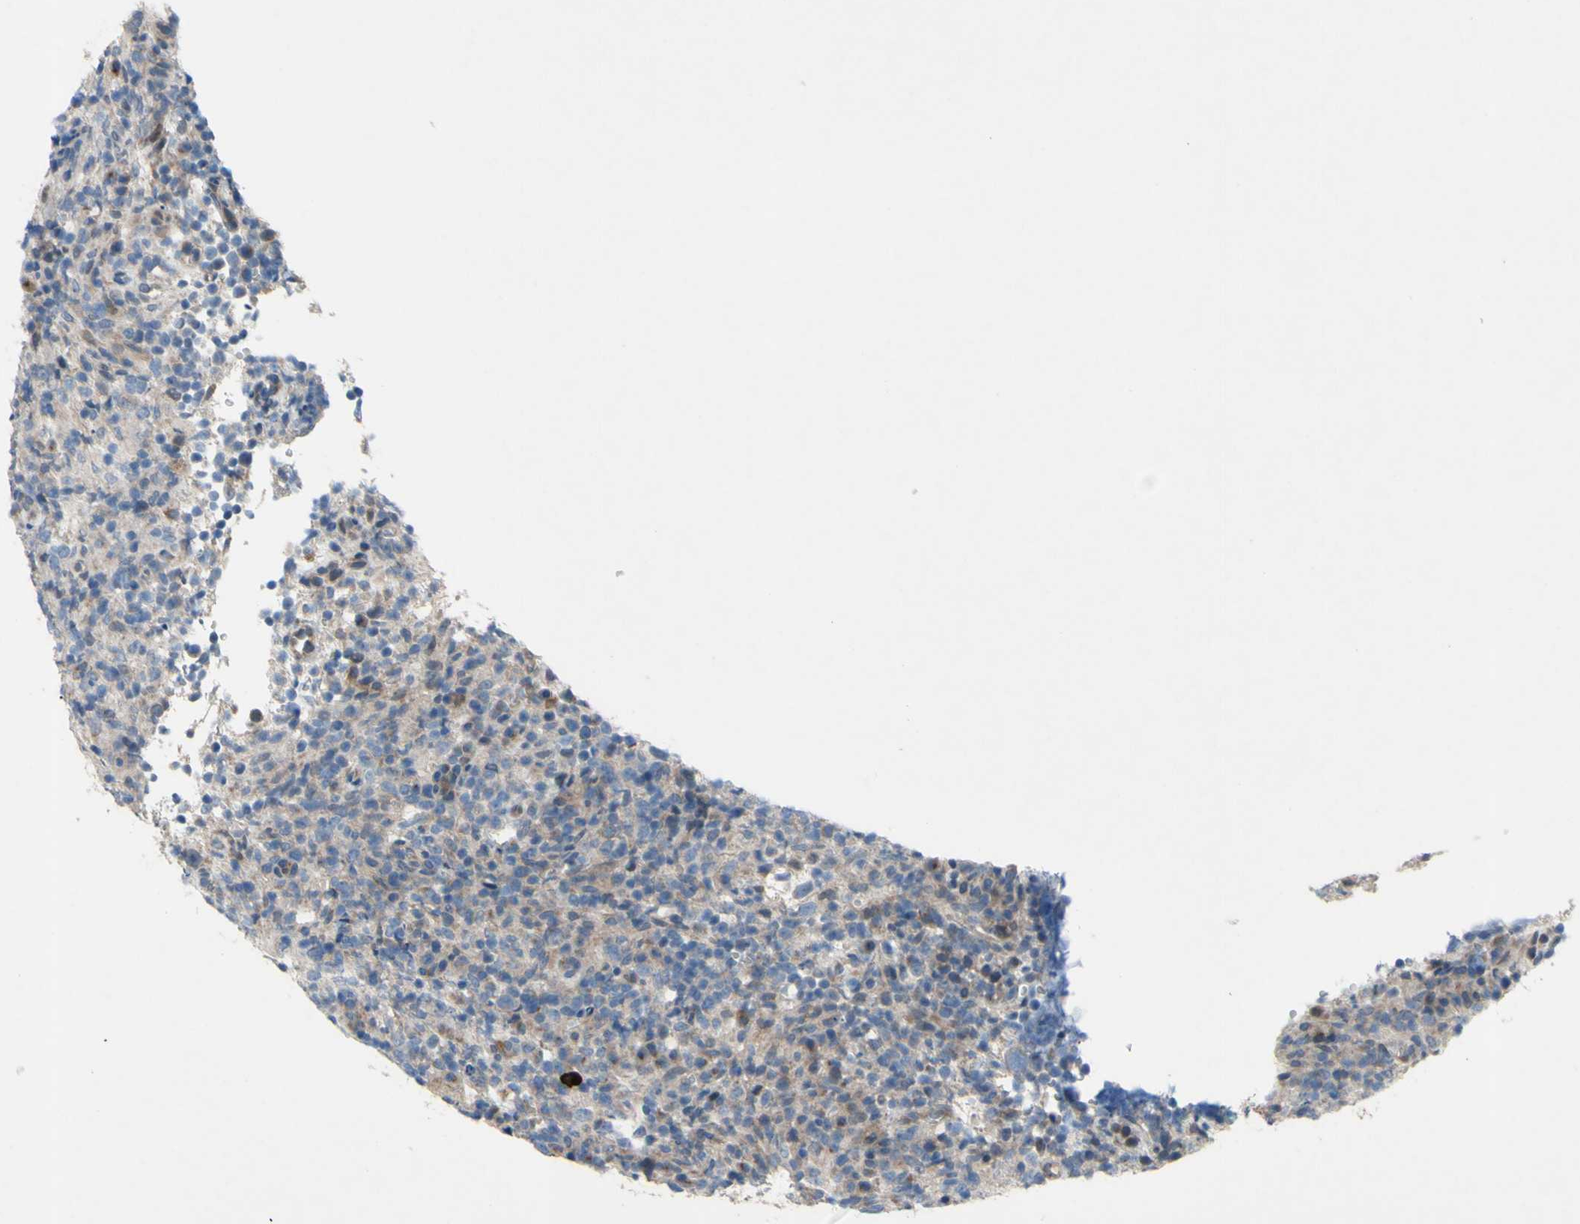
{"staining": {"intensity": "weak", "quantity": ">75%", "location": "cytoplasmic/membranous"}, "tissue": "lymphoma", "cell_type": "Tumor cells", "image_type": "cancer", "snomed": [{"axis": "morphology", "description": "Malignant lymphoma, non-Hodgkin's type, High grade"}, {"axis": "topography", "description": "Lymph node"}], "caption": "Immunohistochemistry (IHC) (DAB) staining of human lymphoma displays weak cytoplasmic/membranous protein expression in about >75% of tumor cells. The staining is performed using DAB brown chromogen to label protein expression. The nuclei are counter-stained blue using hematoxylin.", "gene": "GRAMD2B", "patient": {"sex": "female", "age": 76}}